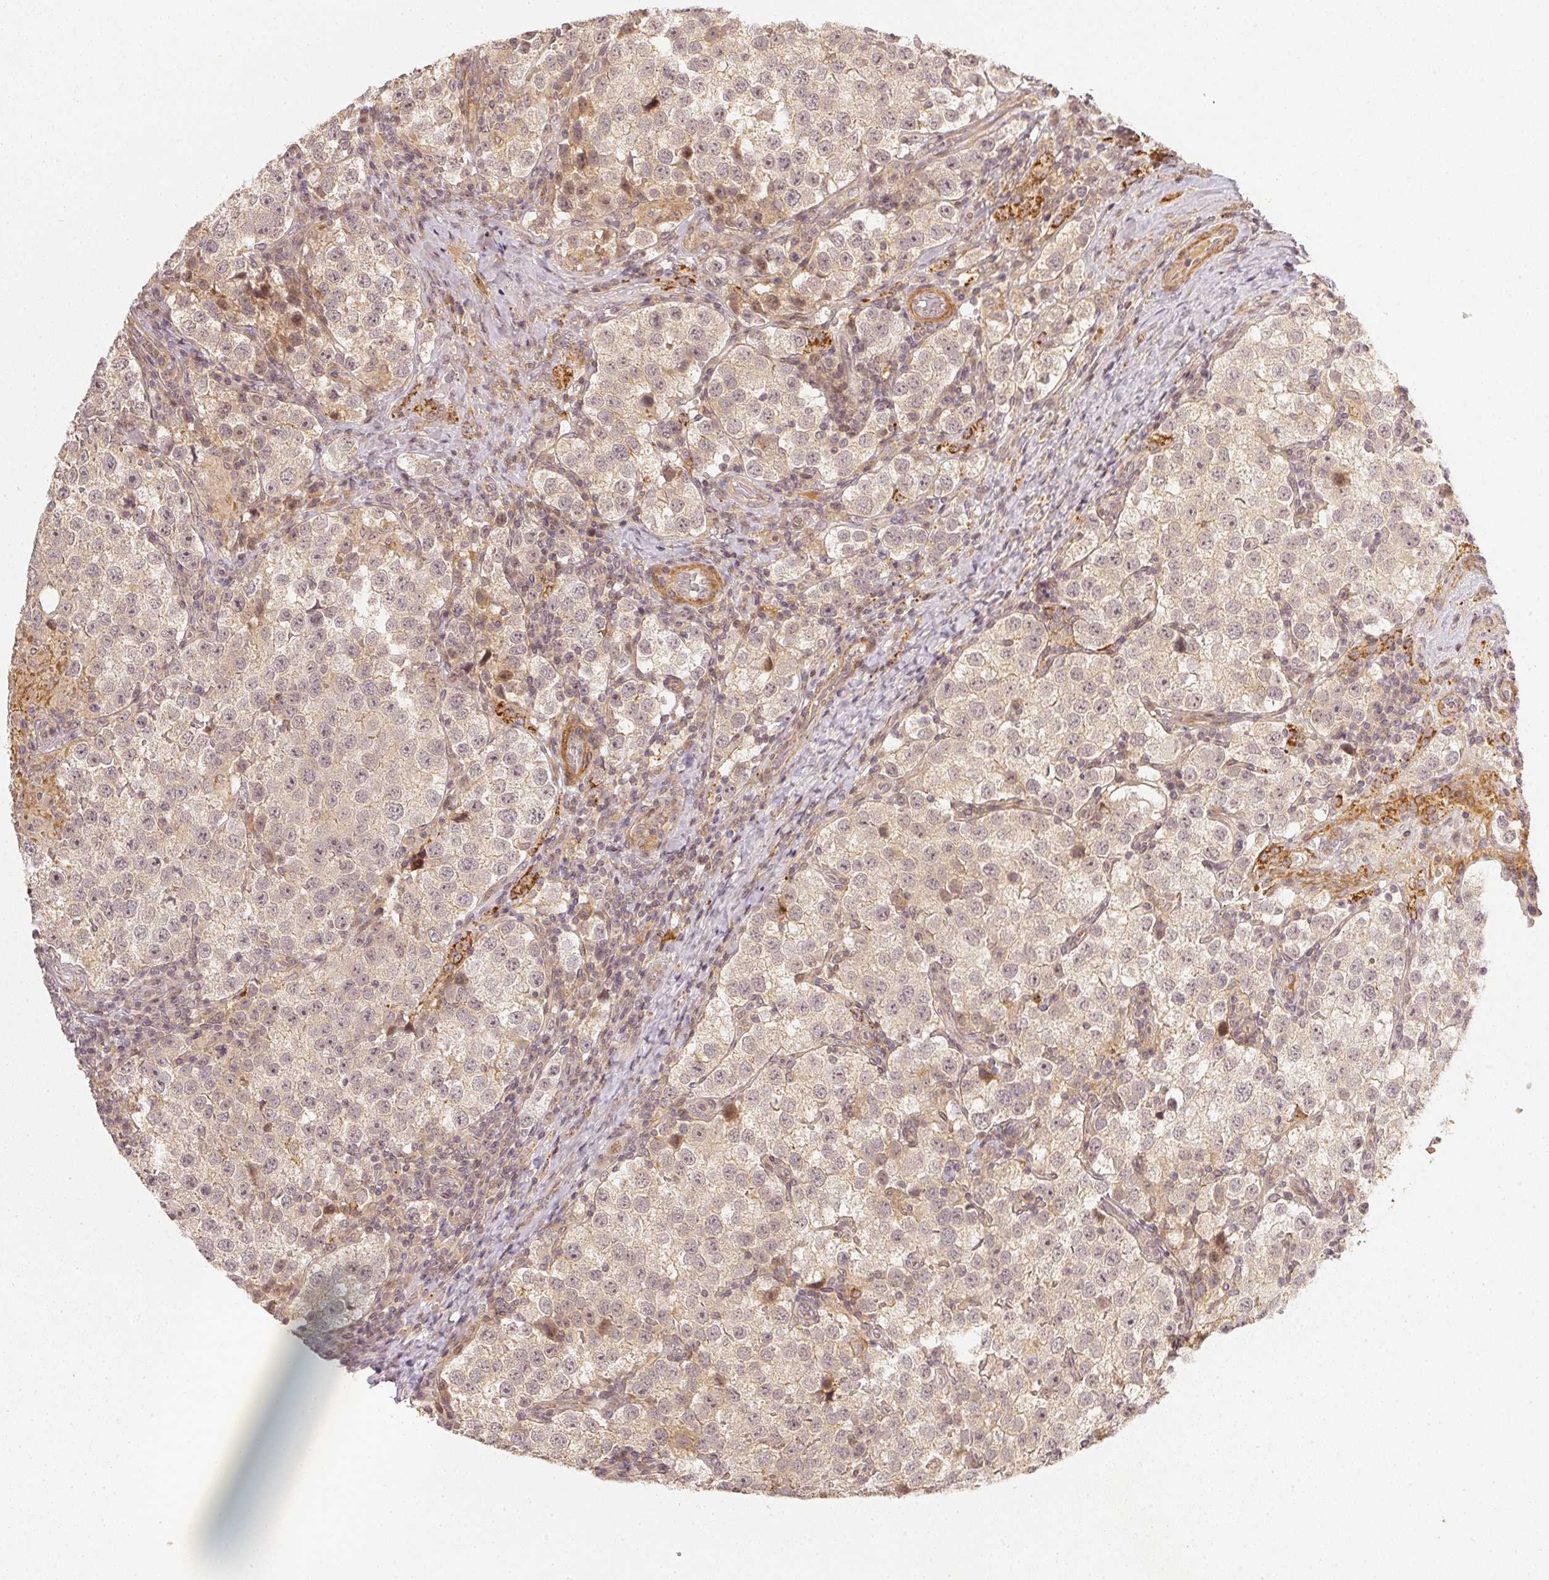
{"staining": {"intensity": "negative", "quantity": "none", "location": "none"}, "tissue": "testis cancer", "cell_type": "Tumor cells", "image_type": "cancer", "snomed": [{"axis": "morphology", "description": "Seminoma, NOS"}, {"axis": "topography", "description": "Testis"}], "caption": "Immunohistochemical staining of human testis cancer (seminoma) displays no significant staining in tumor cells. Brightfield microscopy of IHC stained with DAB (brown) and hematoxylin (blue), captured at high magnification.", "gene": "SERPINE1", "patient": {"sex": "male", "age": 37}}